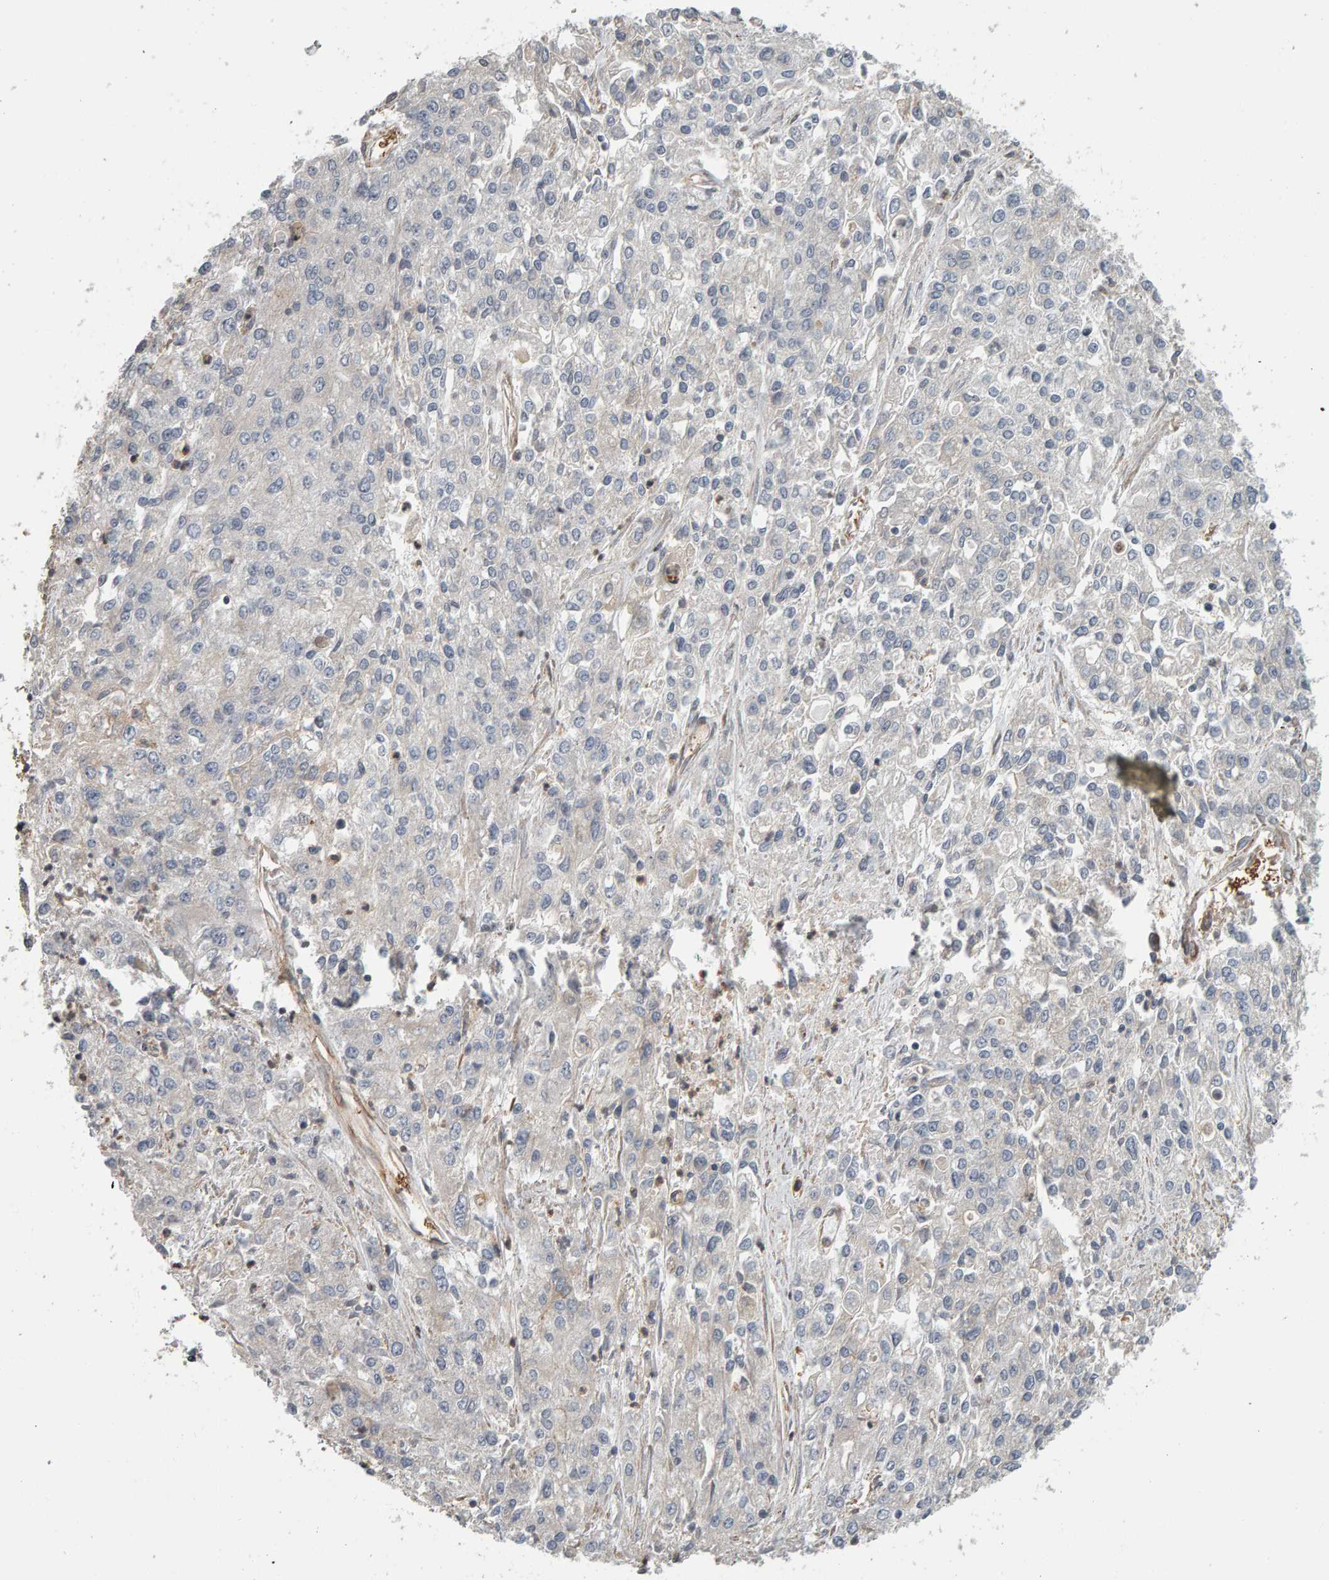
{"staining": {"intensity": "negative", "quantity": "none", "location": "none"}, "tissue": "endometrial cancer", "cell_type": "Tumor cells", "image_type": "cancer", "snomed": [{"axis": "morphology", "description": "Adenocarcinoma, NOS"}, {"axis": "topography", "description": "Endometrium"}], "caption": "Photomicrograph shows no significant protein staining in tumor cells of adenocarcinoma (endometrial).", "gene": "C9orf72", "patient": {"sex": "female", "age": 49}}